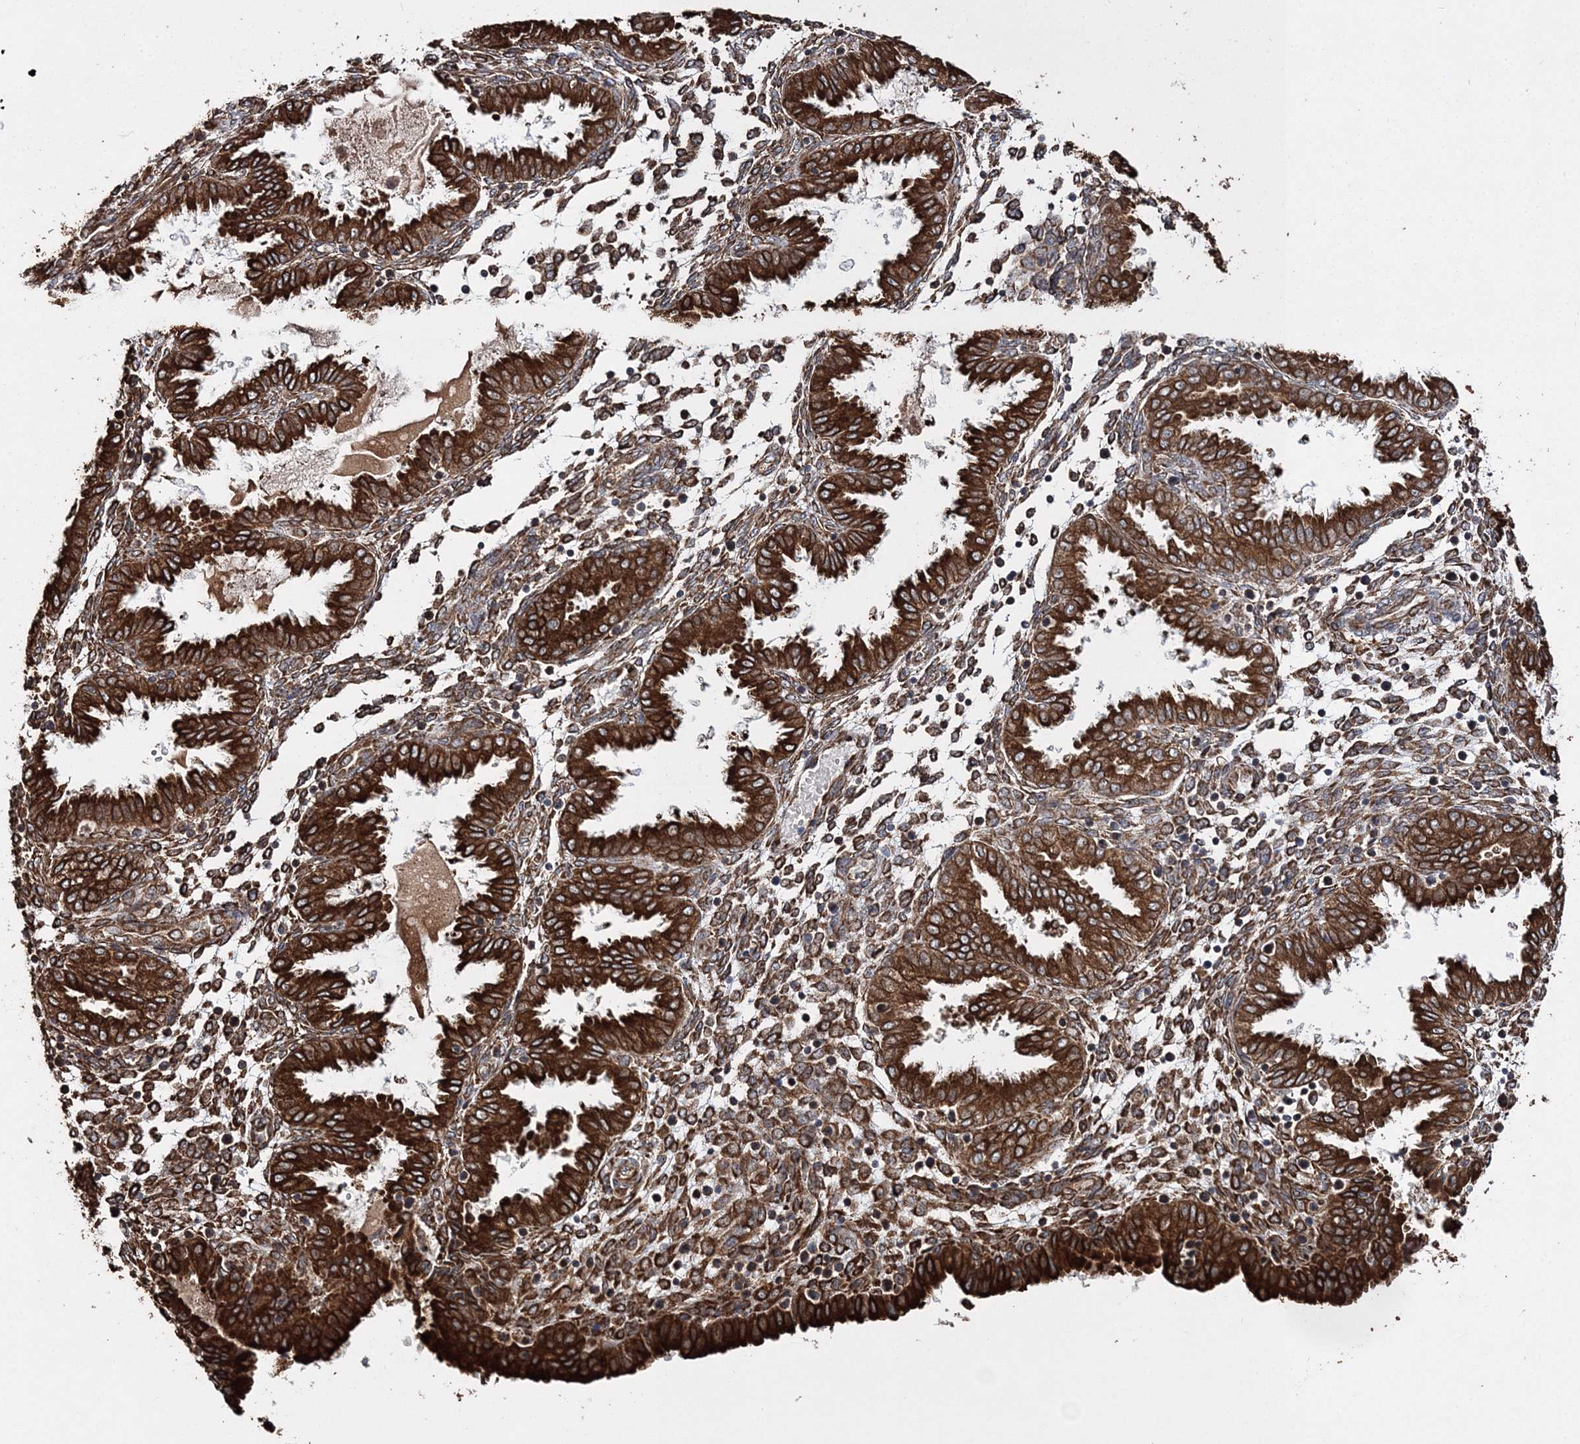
{"staining": {"intensity": "strong", "quantity": ">75%", "location": "cytoplasmic/membranous"}, "tissue": "endometrium", "cell_type": "Cells in endometrial stroma", "image_type": "normal", "snomed": [{"axis": "morphology", "description": "Normal tissue, NOS"}, {"axis": "topography", "description": "Endometrium"}], "caption": "Strong cytoplasmic/membranous protein staining is present in approximately >75% of cells in endometrial stroma in endometrium. (brown staining indicates protein expression, while blue staining denotes nuclei).", "gene": "SCRN3", "patient": {"sex": "female", "age": 33}}